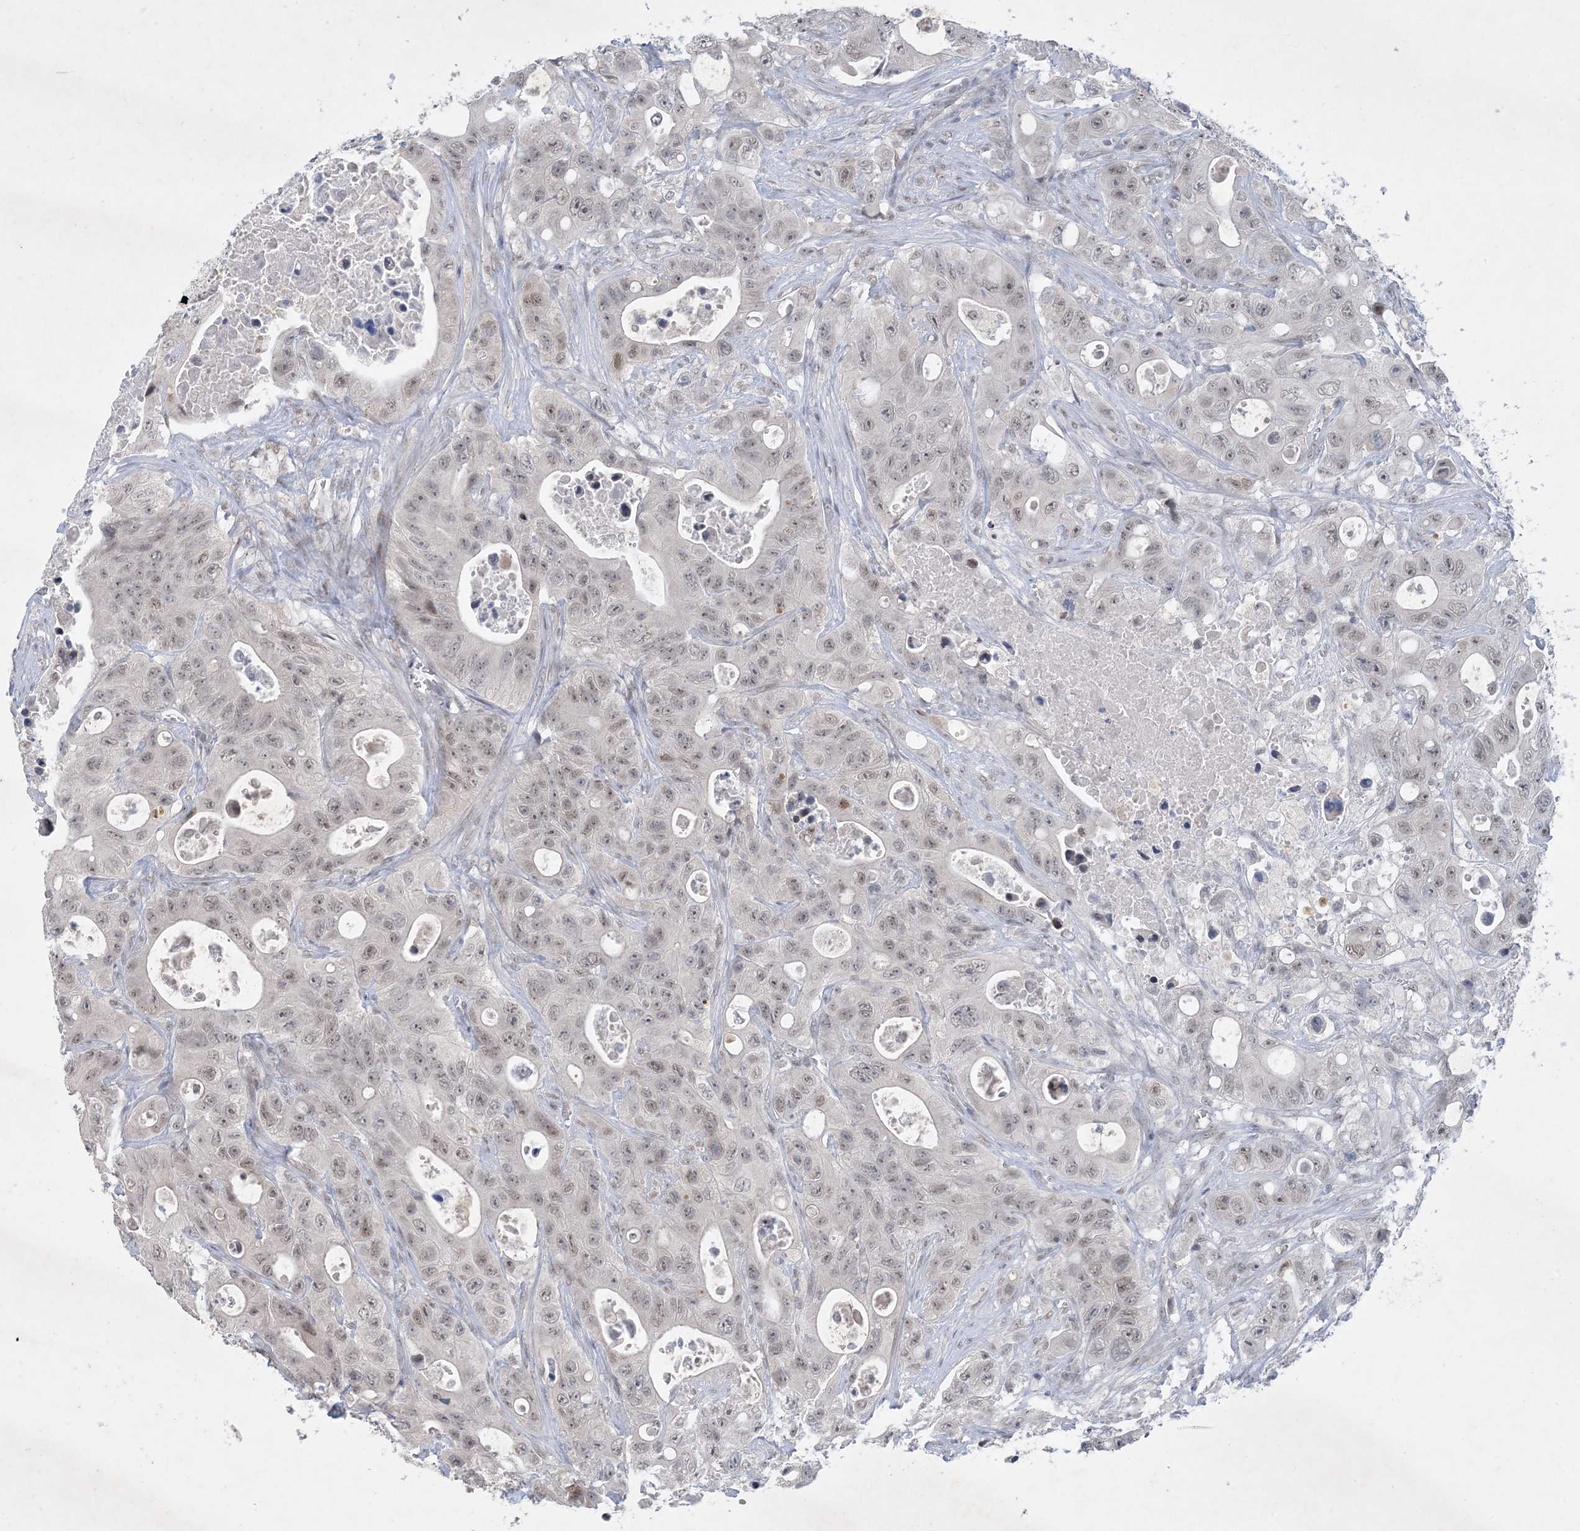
{"staining": {"intensity": "weak", "quantity": ">75%", "location": "nuclear"}, "tissue": "colorectal cancer", "cell_type": "Tumor cells", "image_type": "cancer", "snomed": [{"axis": "morphology", "description": "Adenocarcinoma, NOS"}, {"axis": "topography", "description": "Colon"}], "caption": "High-magnification brightfield microscopy of colorectal cancer (adenocarcinoma) stained with DAB (3,3'-diaminobenzidine) (brown) and counterstained with hematoxylin (blue). tumor cells exhibit weak nuclear positivity is appreciated in approximately>75% of cells.", "gene": "ZNF674", "patient": {"sex": "female", "age": 46}}